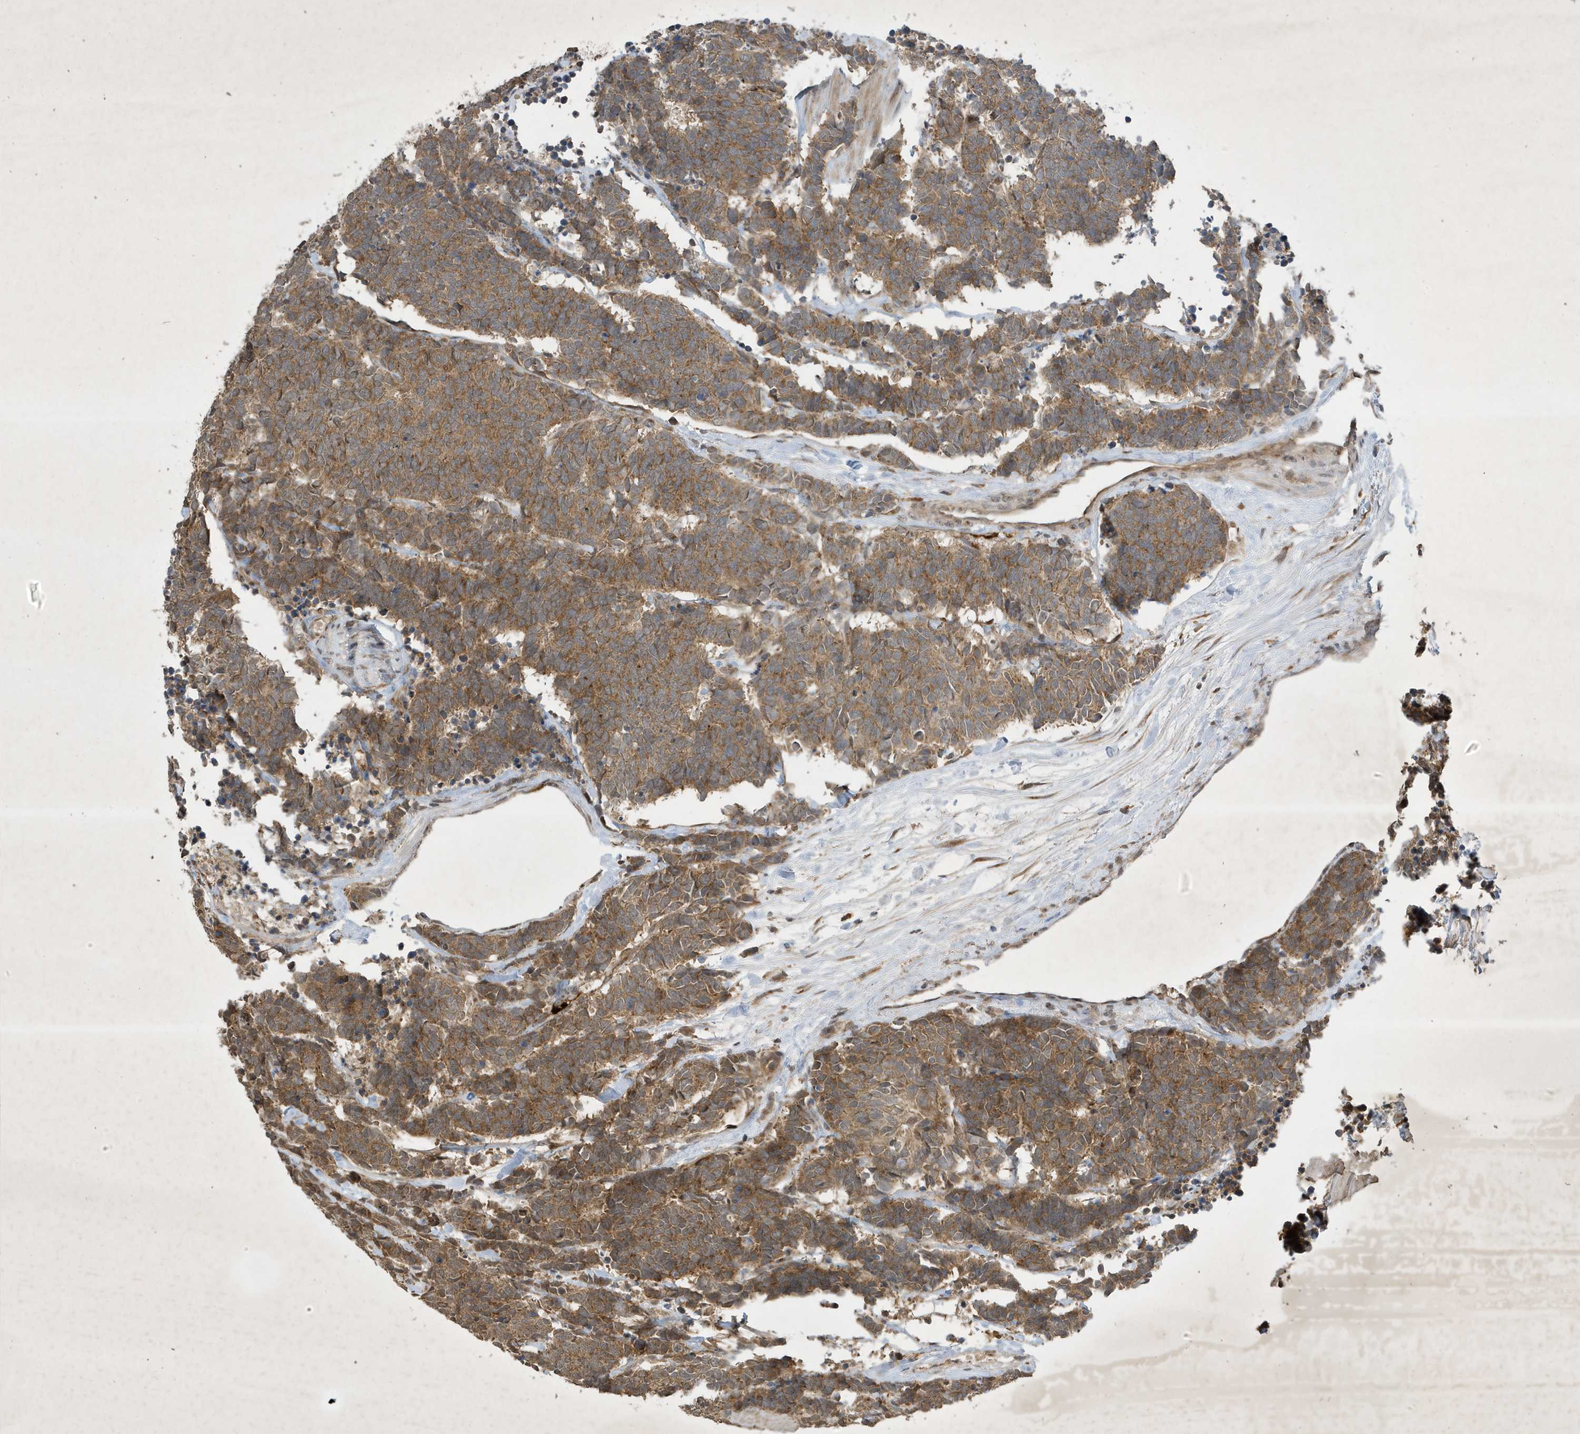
{"staining": {"intensity": "moderate", "quantity": ">75%", "location": "cytoplasmic/membranous"}, "tissue": "carcinoid", "cell_type": "Tumor cells", "image_type": "cancer", "snomed": [{"axis": "morphology", "description": "Carcinoma, NOS"}, {"axis": "morphology", "description": "Carcinoid, malignant, NOS"}, {"axis": "topography", "description": "Urinary bladder"}], "caption": "The image reveals staining of malignant carcinoid, revealing moderate cytoplasmic/membranous protein staining (brown color) within tumor cells. The staining is performed using DAB (3,3'-diaminobenzidine) brown chromogen to label protein expression. The nuclei are counter-stained blue using hematoxylin.", "gene": "STX10", "patient": {"sex": "male", "age": 57}}